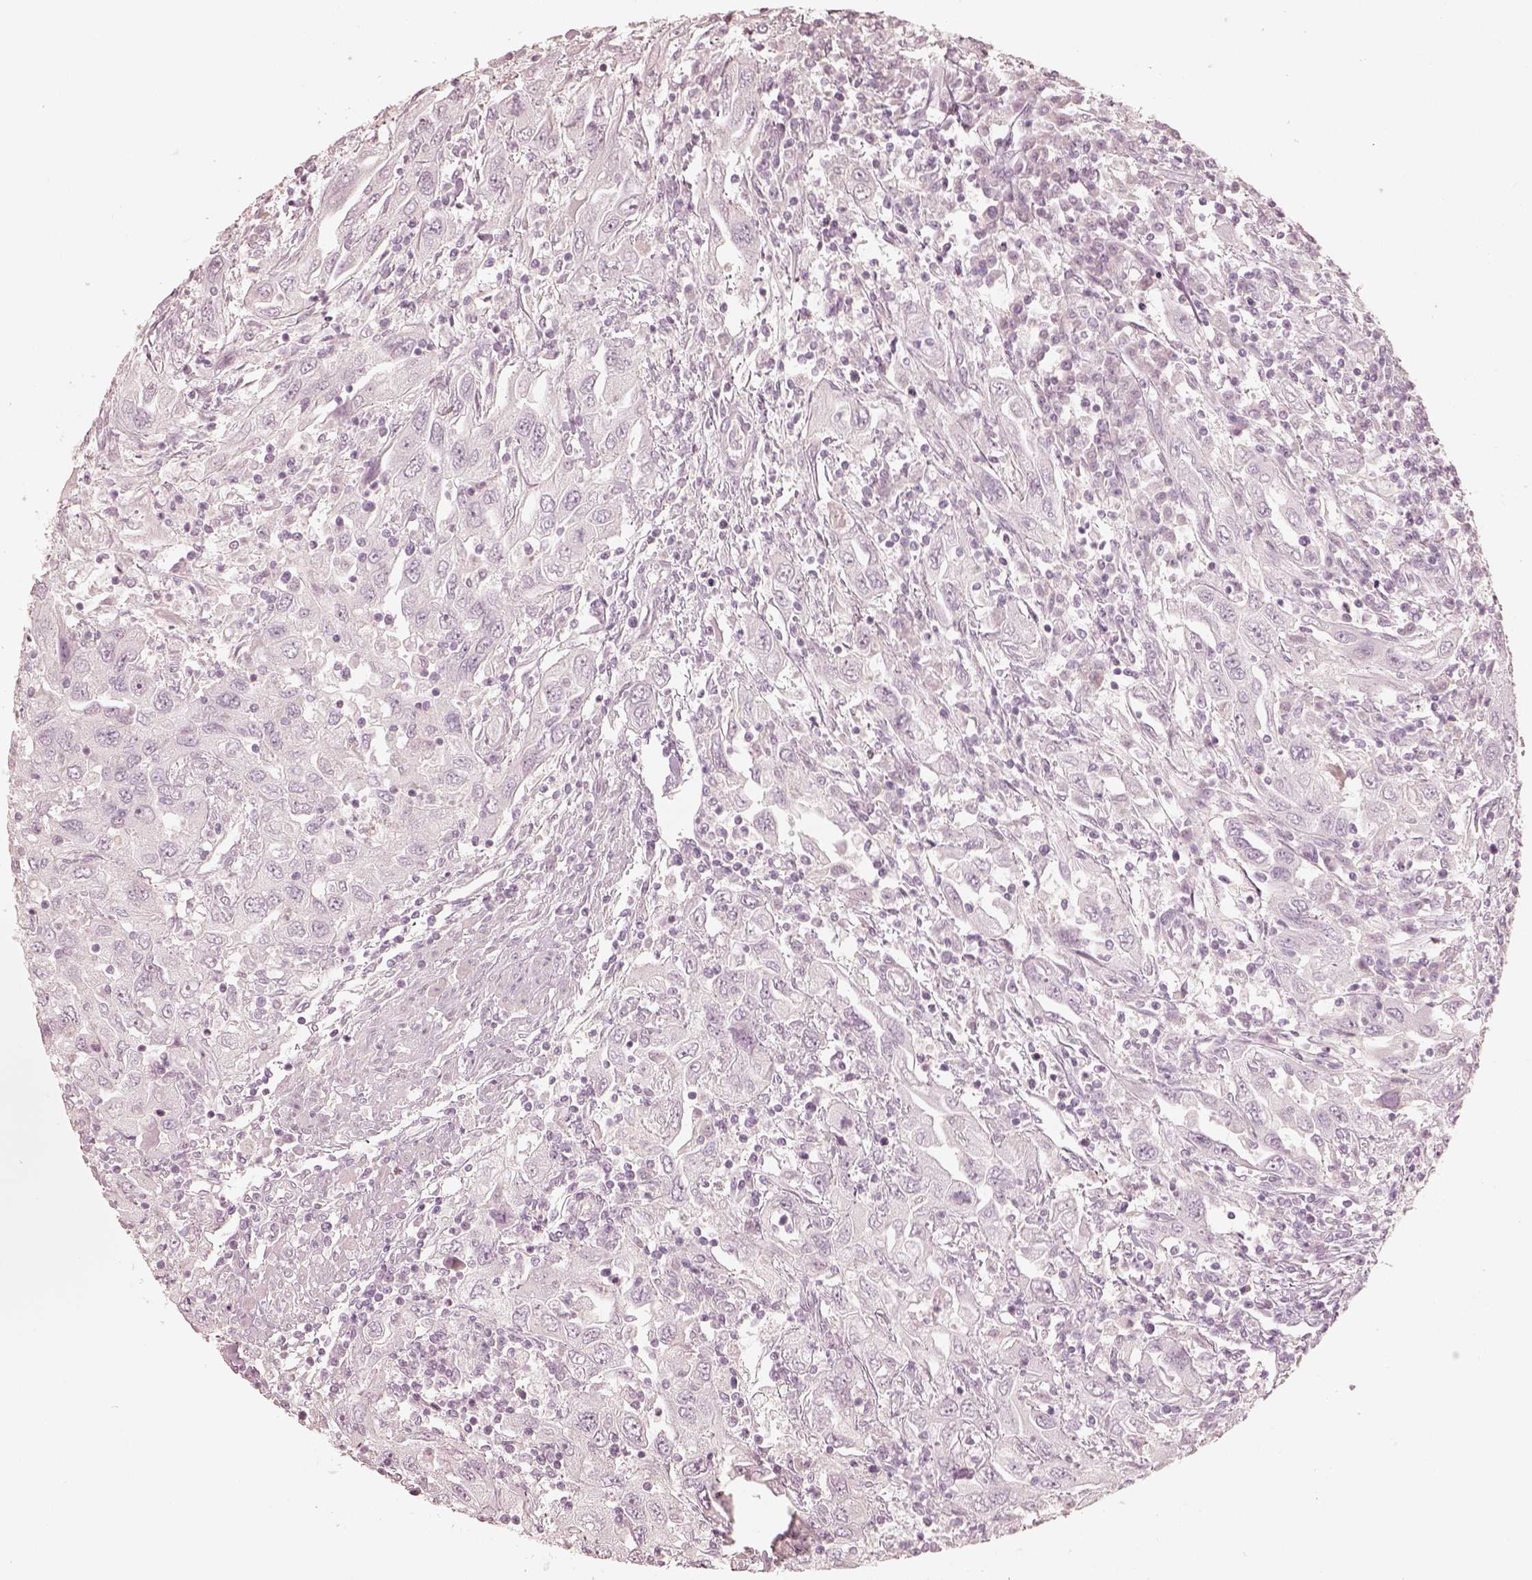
{"staining": {"intensity": "negative", "quantity": "none", "location": "none"}, "tissue": "urothelial cancer", "cell_type": "Tumor cells", "image_type": "cancer", "snomed": [{"axis": "morphology", "description": "Urothelial carcinoma, High grade"}, {"axis": "topography", "description": "Urinary bladder"}], "caption": "Histopathology image shows no protein positivity in tumor cells of urothelial cancer tissue.", "gene": "KRT82", "patient": {"sex": "male", "age": 76}}